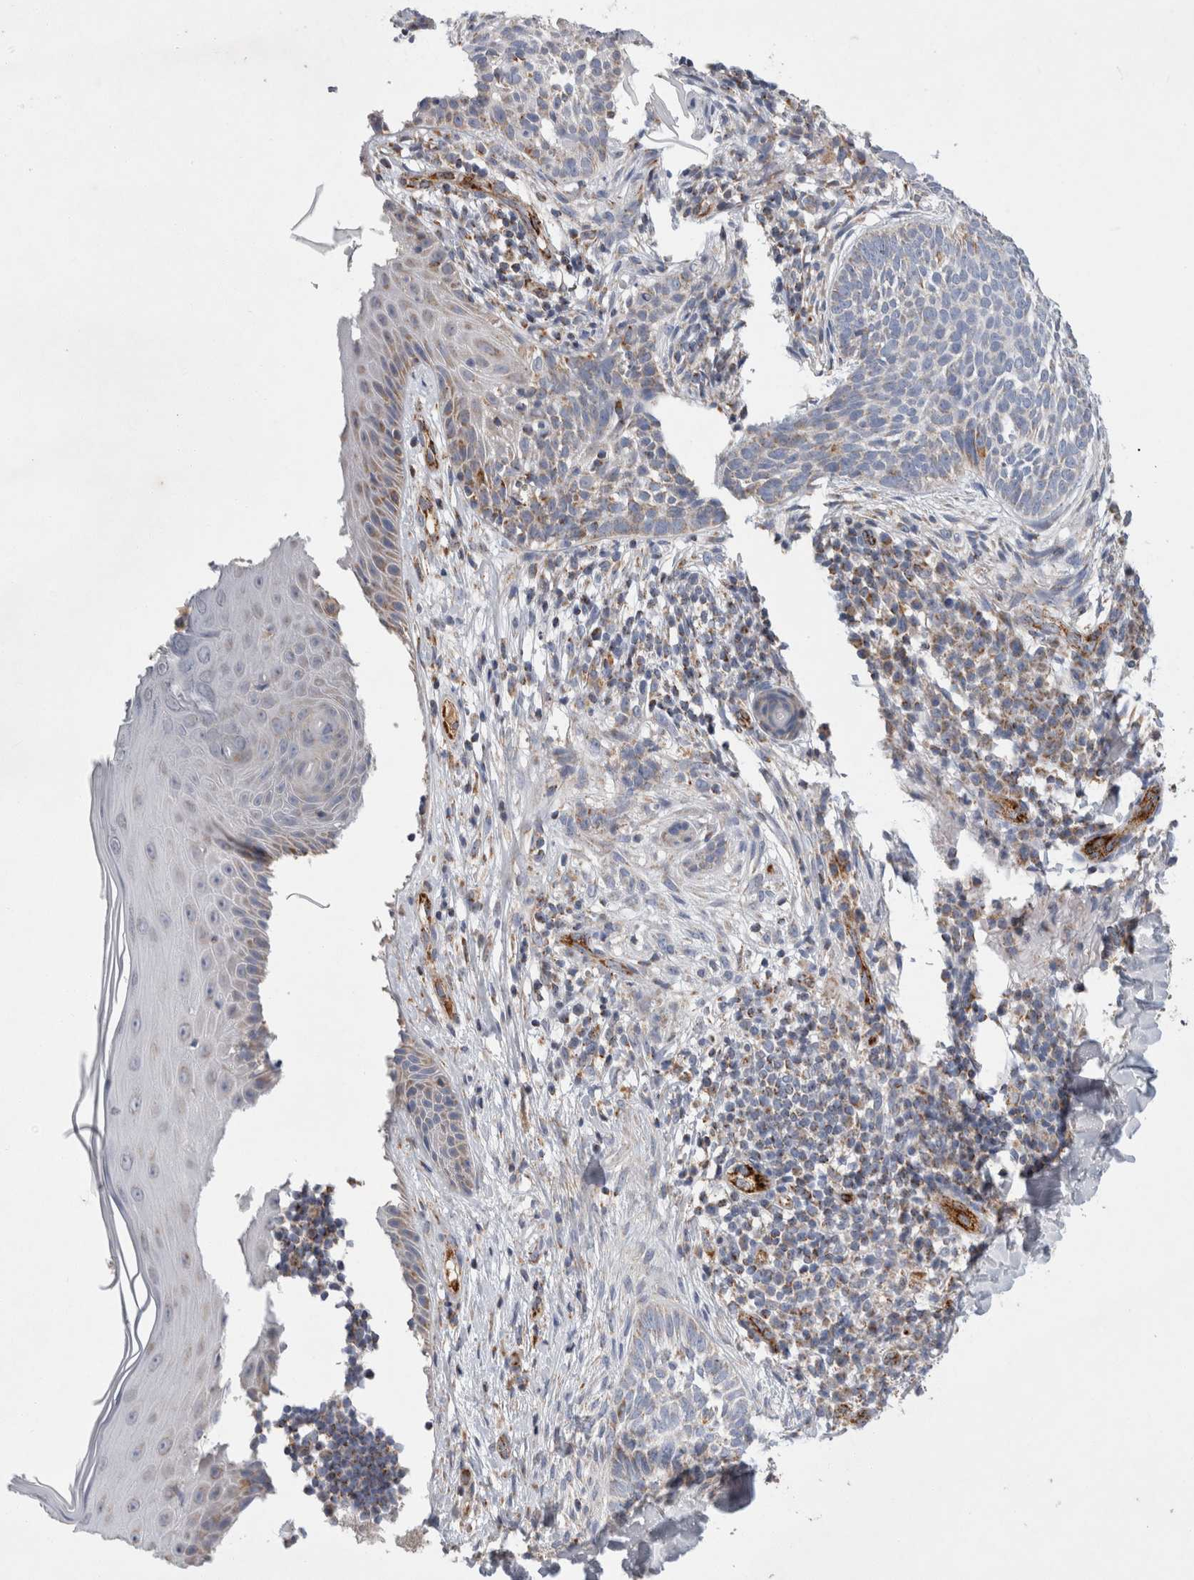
{"staining": {"intensity": "weak", "quantity": "25%-75%", "location": "cytoplasmic/membranous"}, "tissue": "skin cancer", "cell_type": "Tumor cells", "image_type": "cancer", "snomed": [{"axis": "morphology", "description": "Normal tissue, NOS"}, {"axis": "morphology", "description": "Basal cell carcinoma"}, {"axis": "topography", "description": "Skin"}], "caption": "An IHC image of neoplastic tissue is shown. Protein staining in brown highlights weak cytoplasmic/membranous positivity in basal cell carcinoma (skin) within tumor cells.", "gene": "IARS2", "patient": {"sex": "male", "age": 67}}